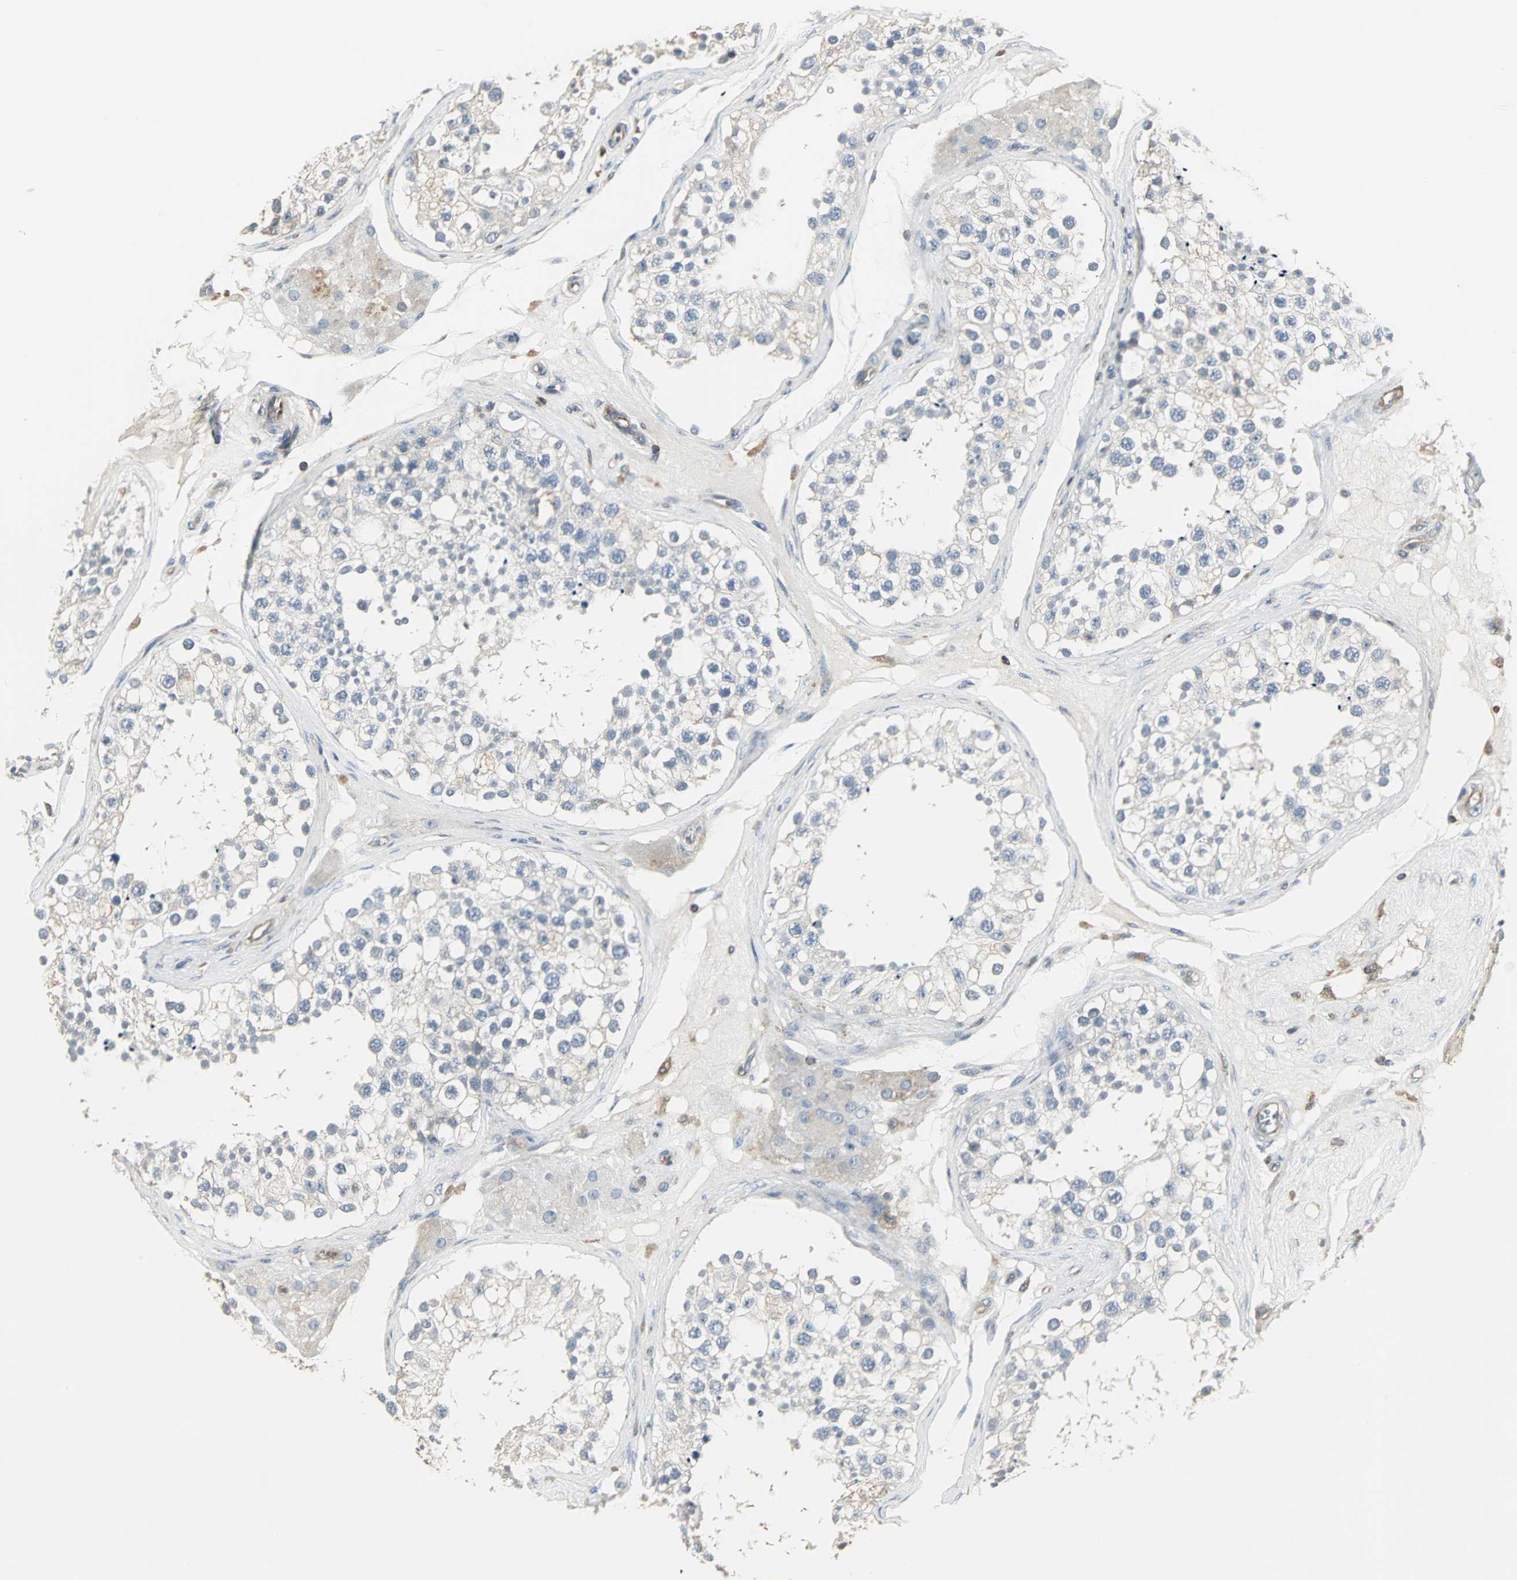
{"staining": {"intensity": "weak", "quantity": "<25%", "location": "cytoplasmic/membranous"}, "tissue": "testis", "cell_type": "Cells in seminiferous ducts", "image_type": "normal", "snomed": [{"axis": "morphology", "description": "Normal tissue, NOS"}, {"axis": "topography", "description": "Testis"}], "caption": "Immunohistochemistry of normal human testis reveals no expression in cells in seminiferous ducts. (Stains: DAB IHC with hematoxylin counter stain, Microscopy: brightfield microscopy at high magnification).", "gene": "LRRFIP1", "patient": {"sex": "male", "age": 68}}